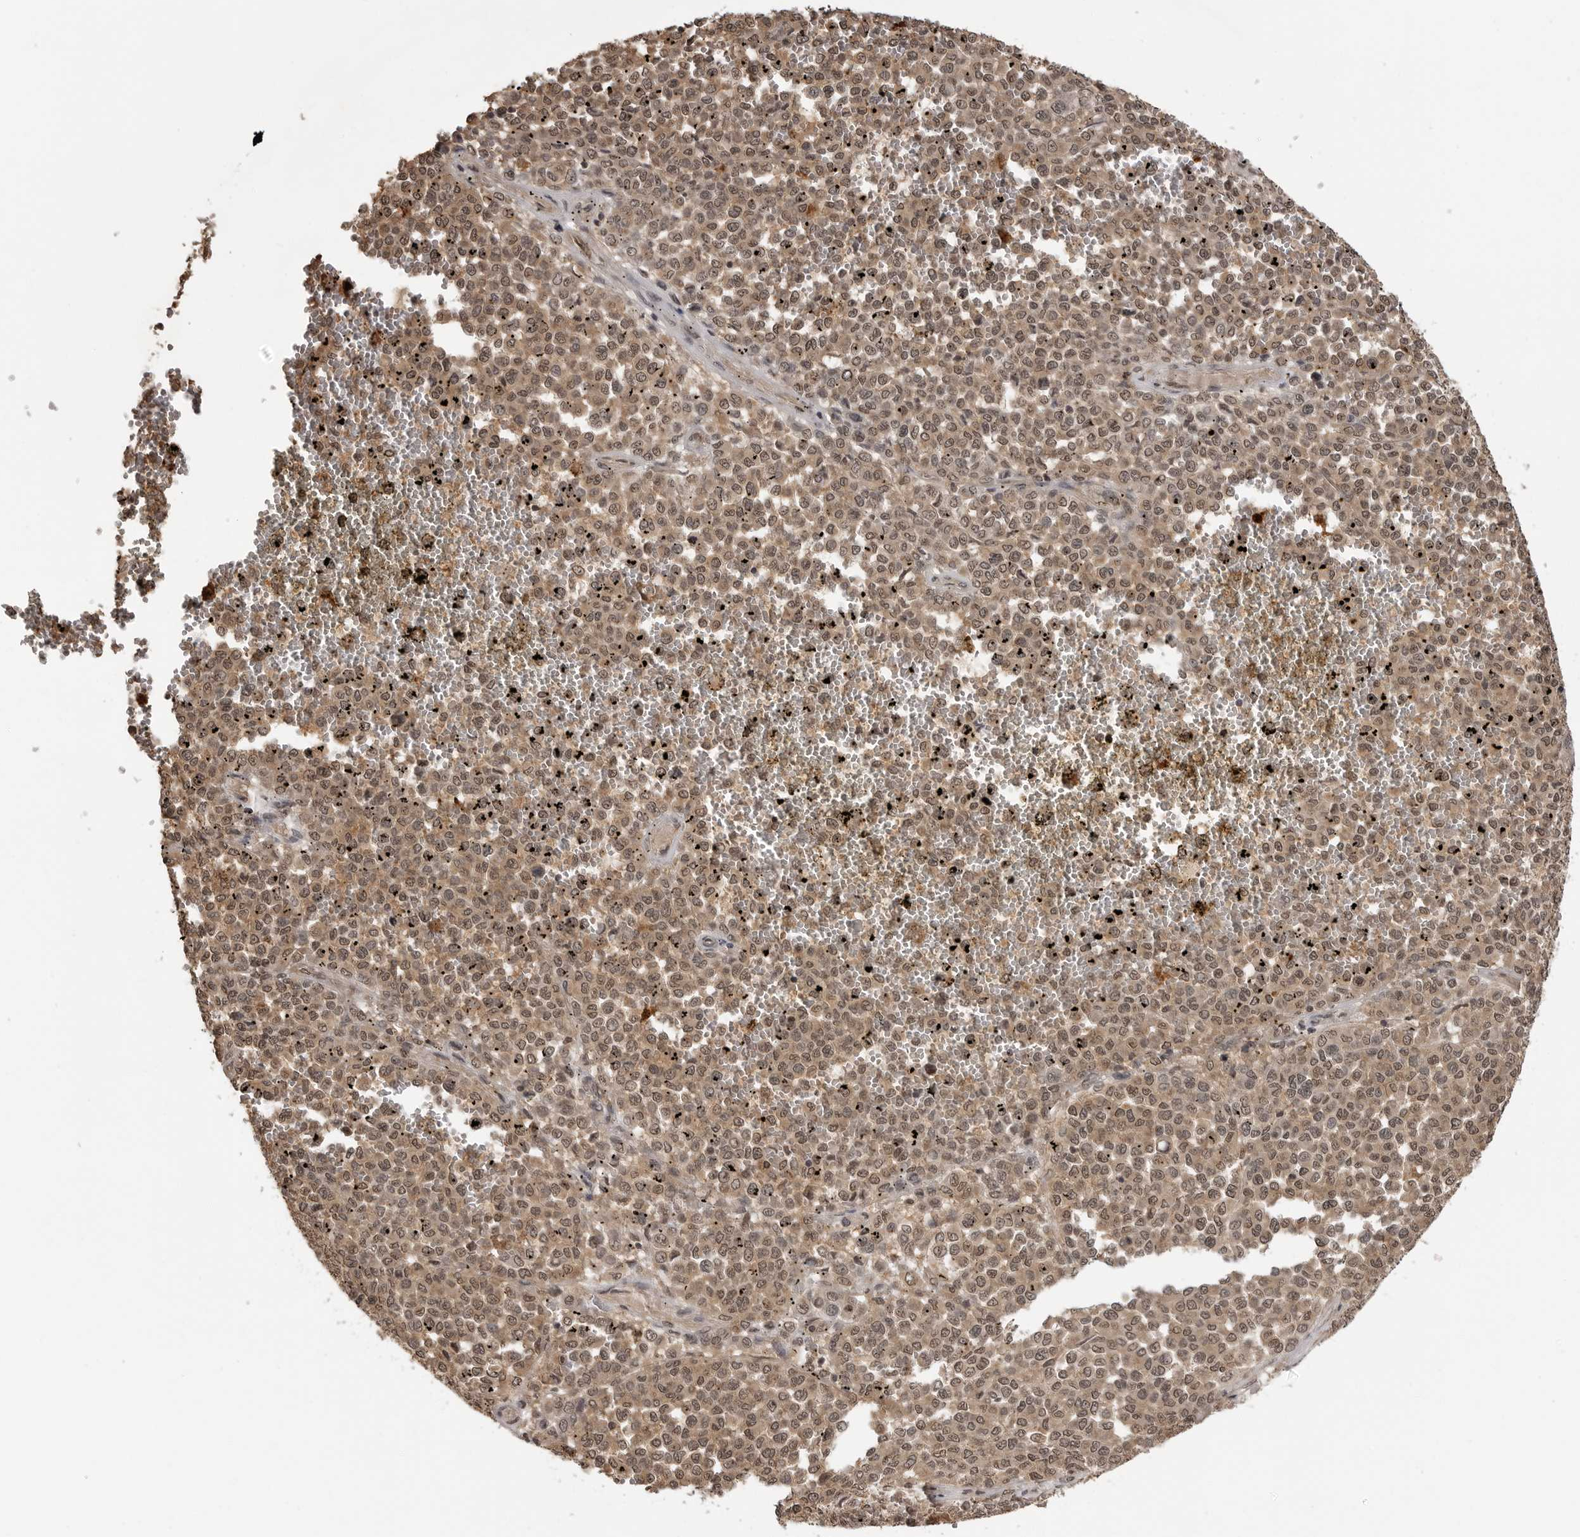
{"staining": {"intensity": "moderate", "quantity": ">75%", "location": "cytoplasmic/membranous,nuclear"}, "tissue": "melanoma", "cell_type": "Tumor cells", "image_type": "cancer", "snomed": [{"axis": "morphology", "description": "Malignant melanoma, Metastatic site"}, {"axis": "topography", "description": "Pancreas"}], "caption": "A brown stain labels moderate cytoplasmic/membranous and nuclear expression of a protein in malignant melanoma (metastatic site) tumor cells.", "gene": "IL24", "patient": {"sex": "female", "age": 30}}